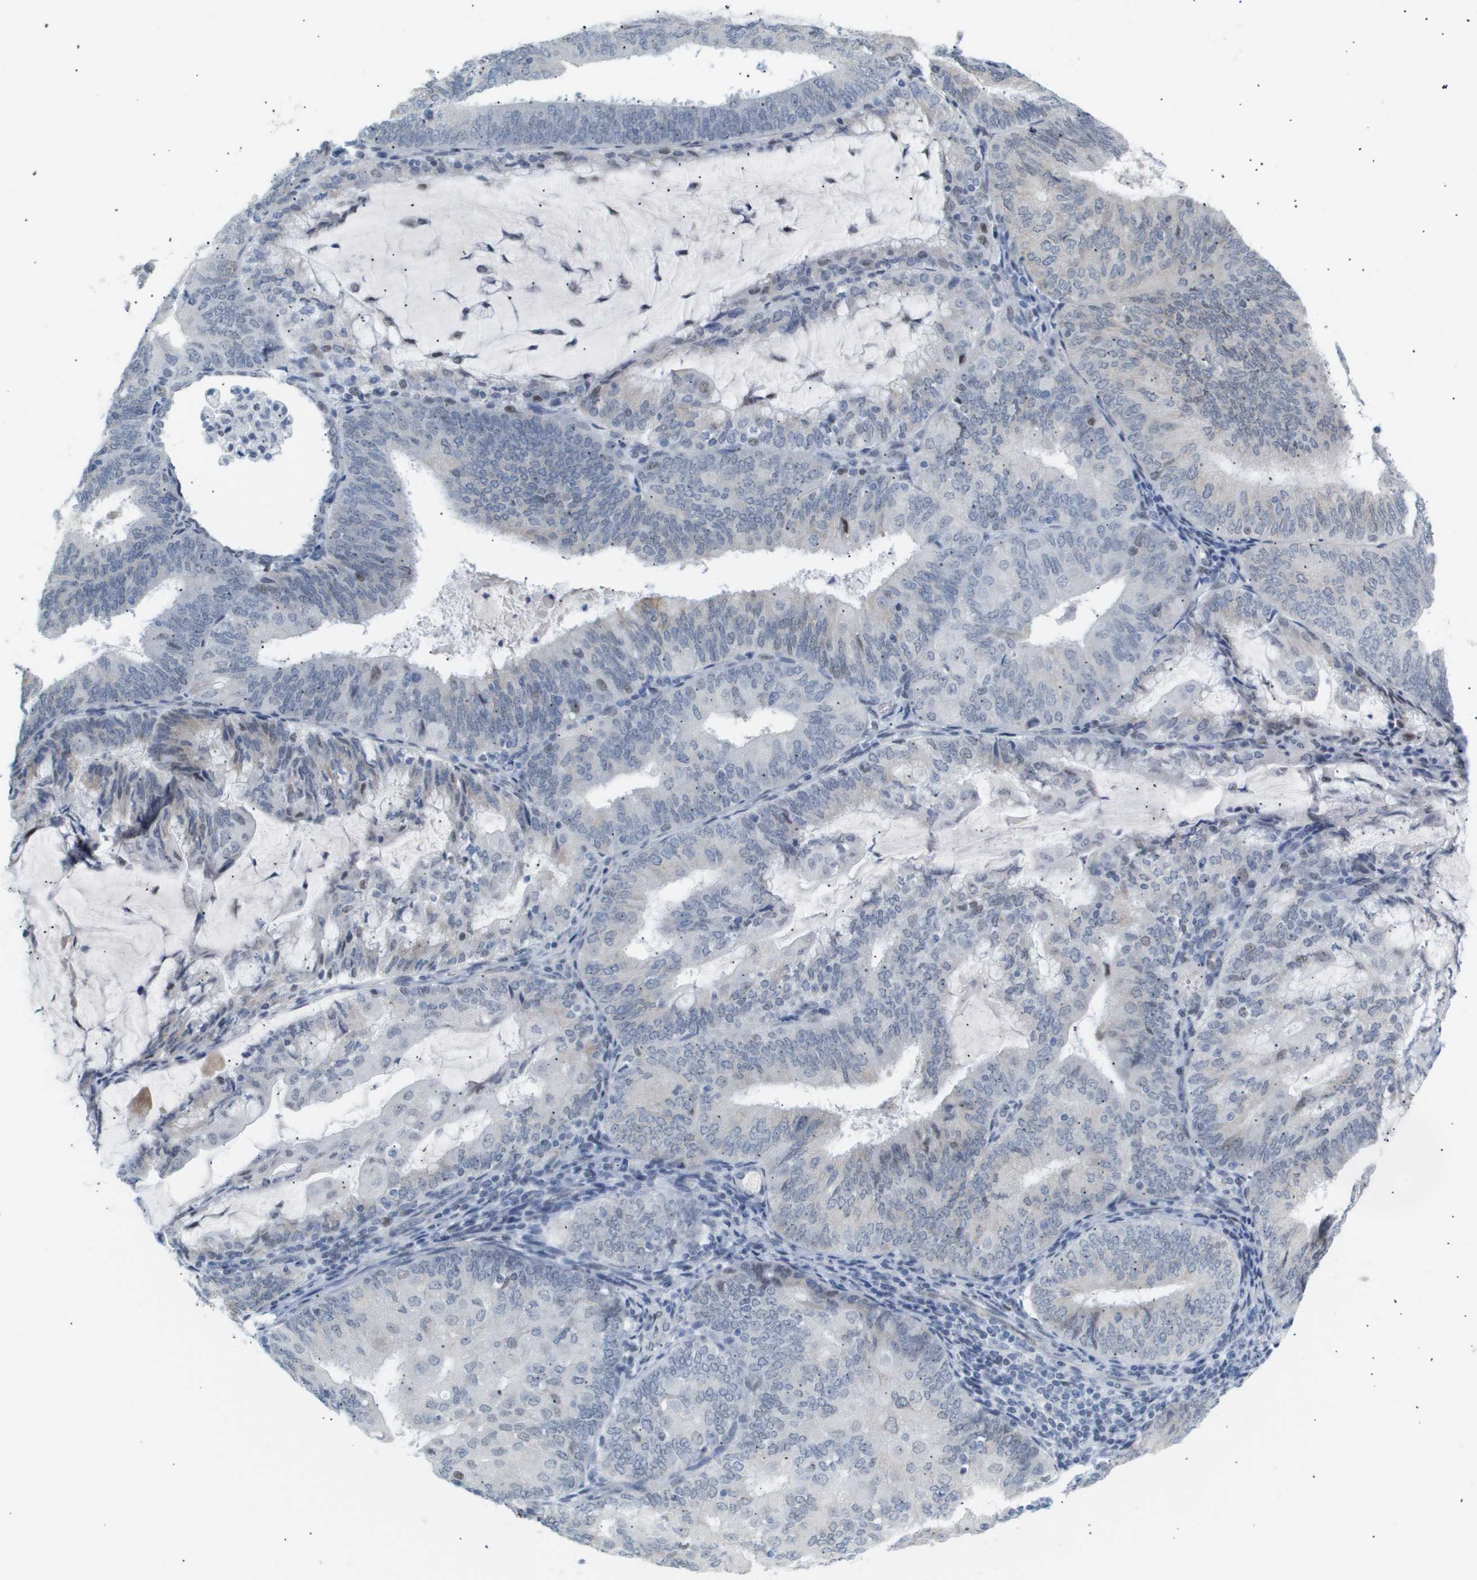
{"staining": {"intensity": "negative", "quantity": "none", "location": "none"}, "tissue": "endometrial cancer", "cell_type": "Tumor cells", "image_type": "cancer", "snomed": [{"axis": "morphology", "description": "Adenocarcinoma, NOS"}, {"axis": "topography", "description": "Endometrium"}], "caption": "Endometrial adenocarcinoma was stained to show a protein in brown. There is no significant staining in tumor cells.", "gene": "PPARD", "patient": {"sex": "female", "age": 81}}